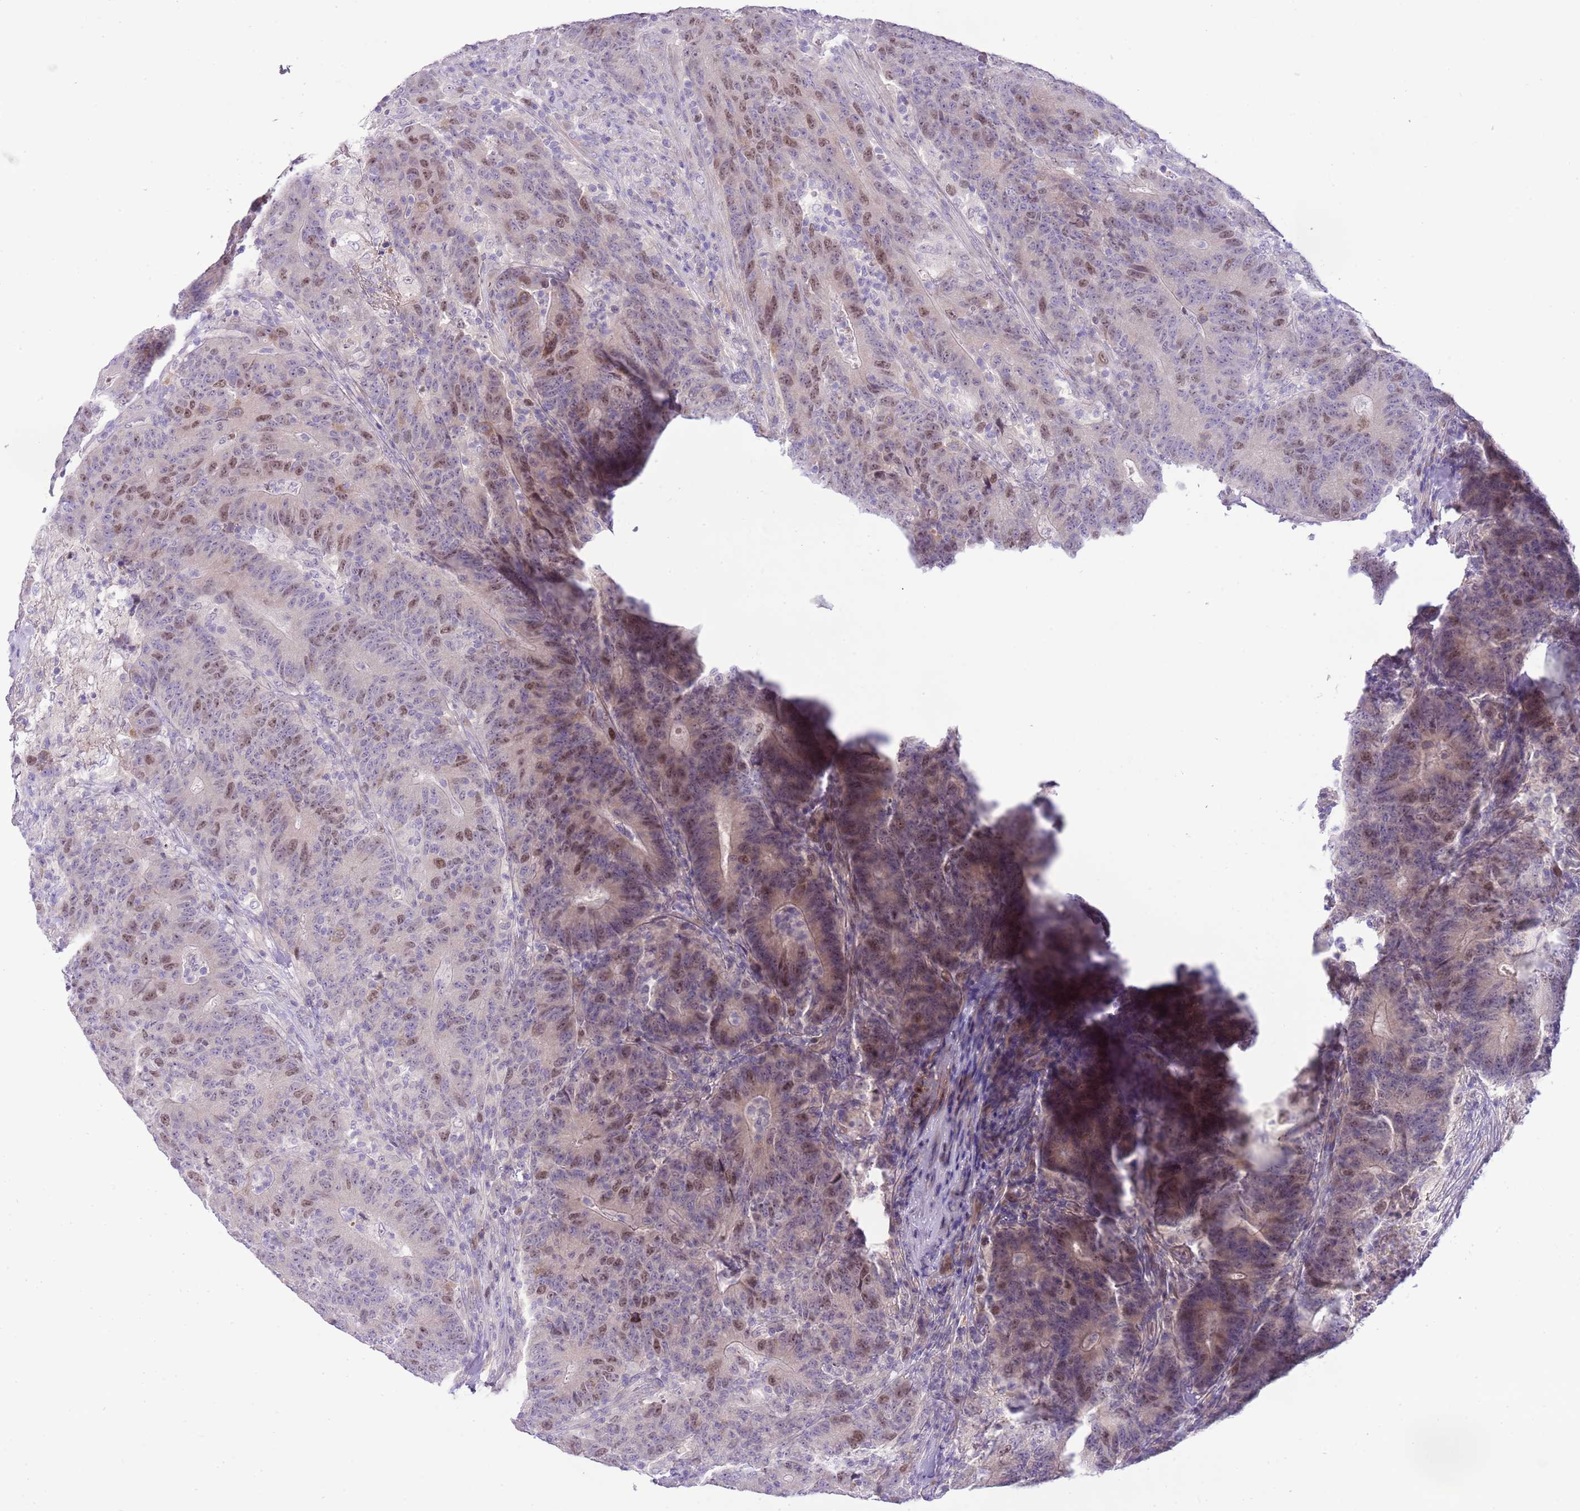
{"staining": {"intensity": "moderate", "quantity": "25%-75%", "location": "nuclear"}, "tissue": "colorectal cancer", "cell_type": "Tumor cells", "image_type": "cancer", "snomed": [{"axis": "morphology", "description": "Adenocarcinoma, NOS"}, {"axis": "topography", "description": "Colon"}], "caption": "Immunohistochemistry staining of colorectal cancer, which exhibits medium levels of moderate nuclear positivity in approximately 25%-75% of tumor cells indicating moderate nuclear protein staining. The staining was performed using DAB (brown) for protein detection and nuclei were counterstained in hematoxylin (blue).", "gene": "FBRSL1", "patient": {"sex": "female", "age": 75}}